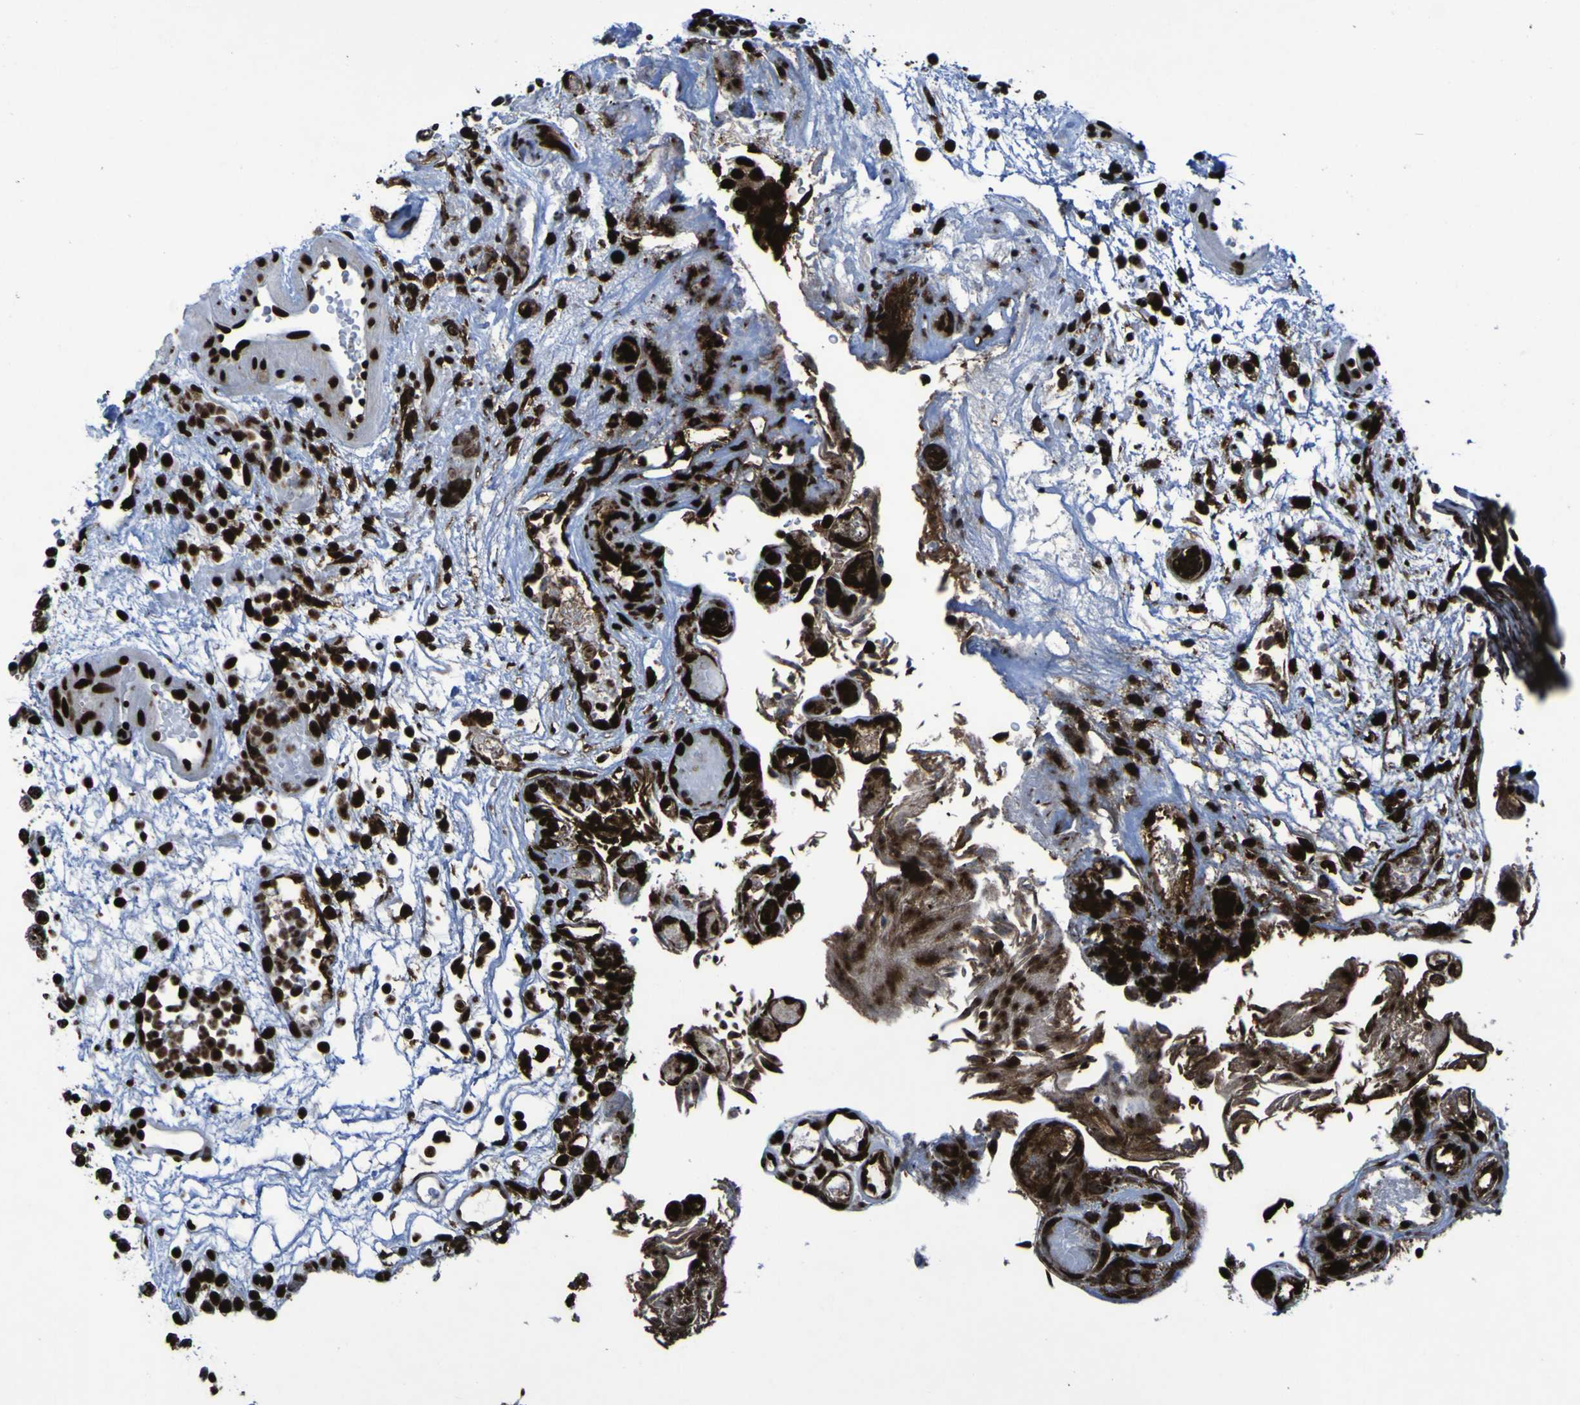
{"staining": {"intensity": "strong", "quantity": ">75%", "location": "nuclear"}, "tissue": "urothelial cancer", "cell_type": "Tumor cells", "image_type": "cancer", "snomed": [{"axis": "morphology", "description": "Urothelial carcinoma, Low grade"}, {"axis": "topography", "description": "Urinary bladder"}], "caption": "Low-grade urothelial carcinoma stained with a brown dye reveals strong nuclear positive expression in about >75% of tumor cells.", "gene": "NPM1", "patient": {"sex": "male", "age": 78}}